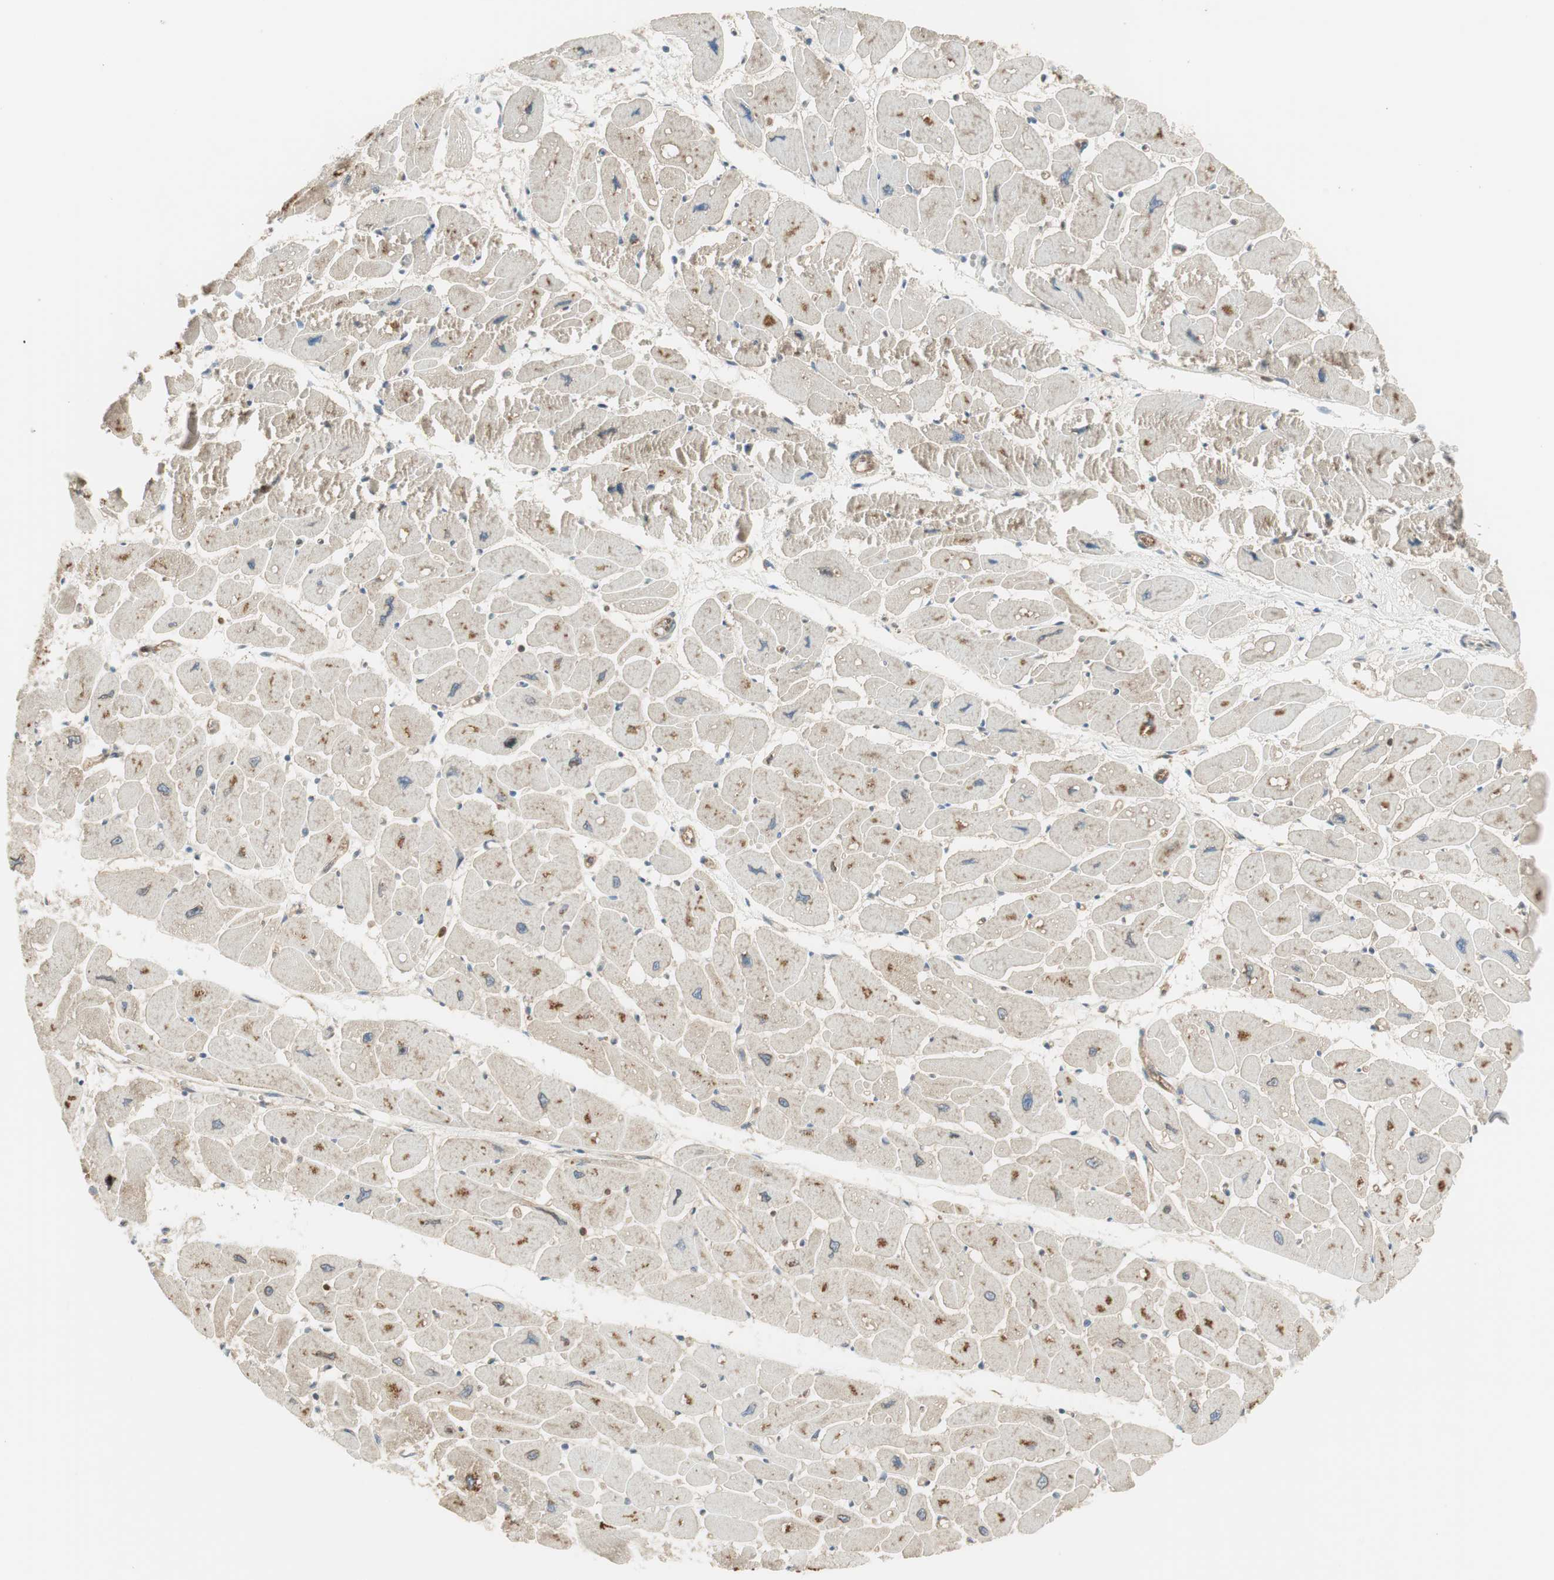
{"staining": {"intensity": "moderate", "quantity": "25%-75%", "location": "cytoplasmic/membranous,nuclear"}, "tissue": "heart muscle", "cell_type": "Cardiomyocytes", "image_type": "normal", "snomed": [{"axis": "morphology", "description": "Normal tissue, NOS"}, {"axis": "topography", "description": "Heart"}], "caption": "Moderate cytoplasmic/membranous,nuclear staining for a protein is present in approximately 25%-75% of cardiomyocytes of unremarkable heart muscle using immunohistochemistry (IHC).", "gene": "LTA4H", "patient": {"sex": "female", "age": 54}}